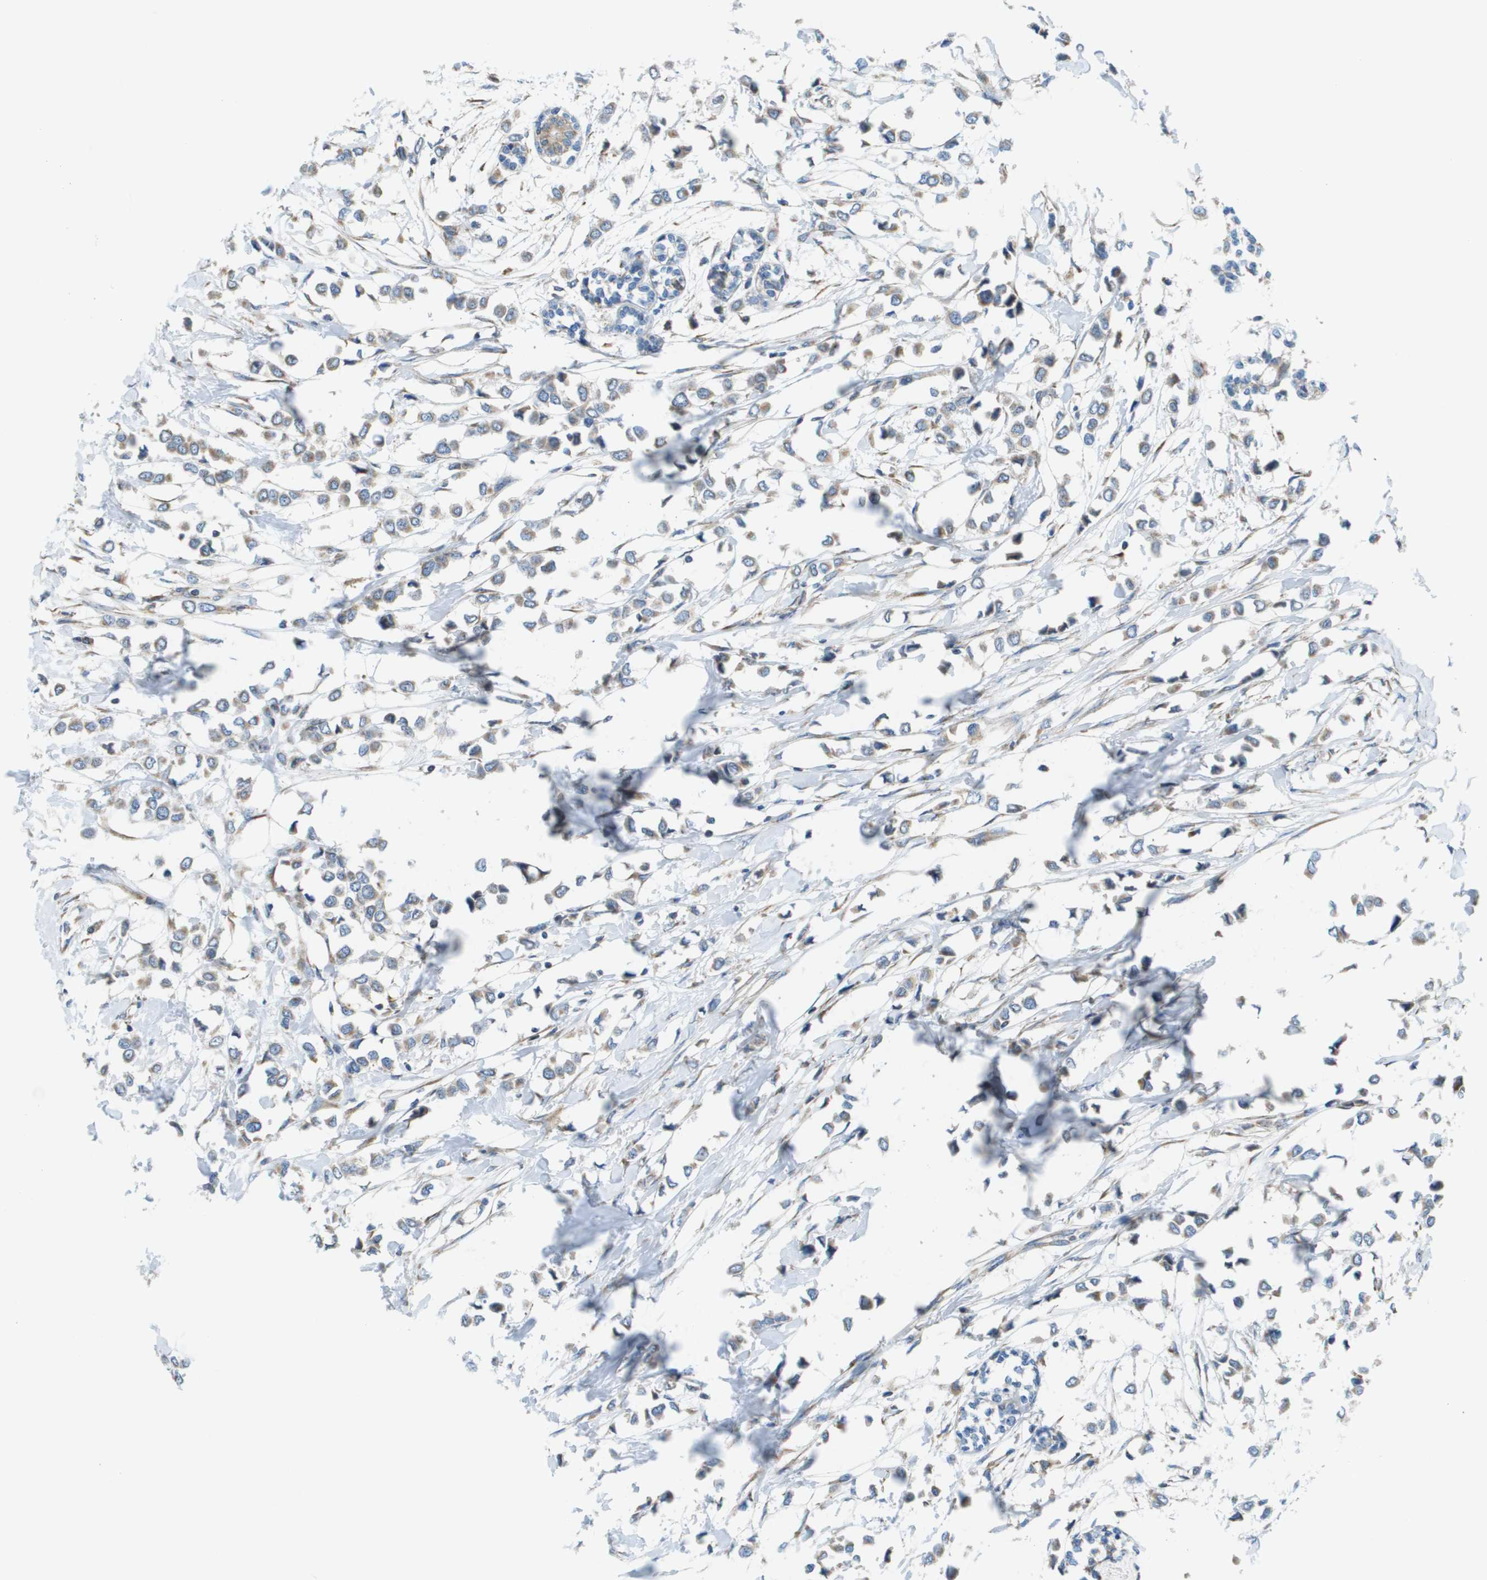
{"staining": {"intensity": "weak", "quantity": ">75%", "location": "cytoplasmic/membranous"}, "tissue": "breast cancer", "cell_type": "Tumor cells", "image_type": "cancer", "snomed": [{"axis": "morphology", "description": "Lobular carcinoma"}, {"axis": "topography", "description": "Breast"}], "caption": "Immunohistochemical staining of breast cancer (lobular carcinoma) displays weak cytoplasmic/membranous protein staining in approximately >75% of tumor cells.", "gene": "TAOK3", "patient": {"sex": "female", "age": 51}}